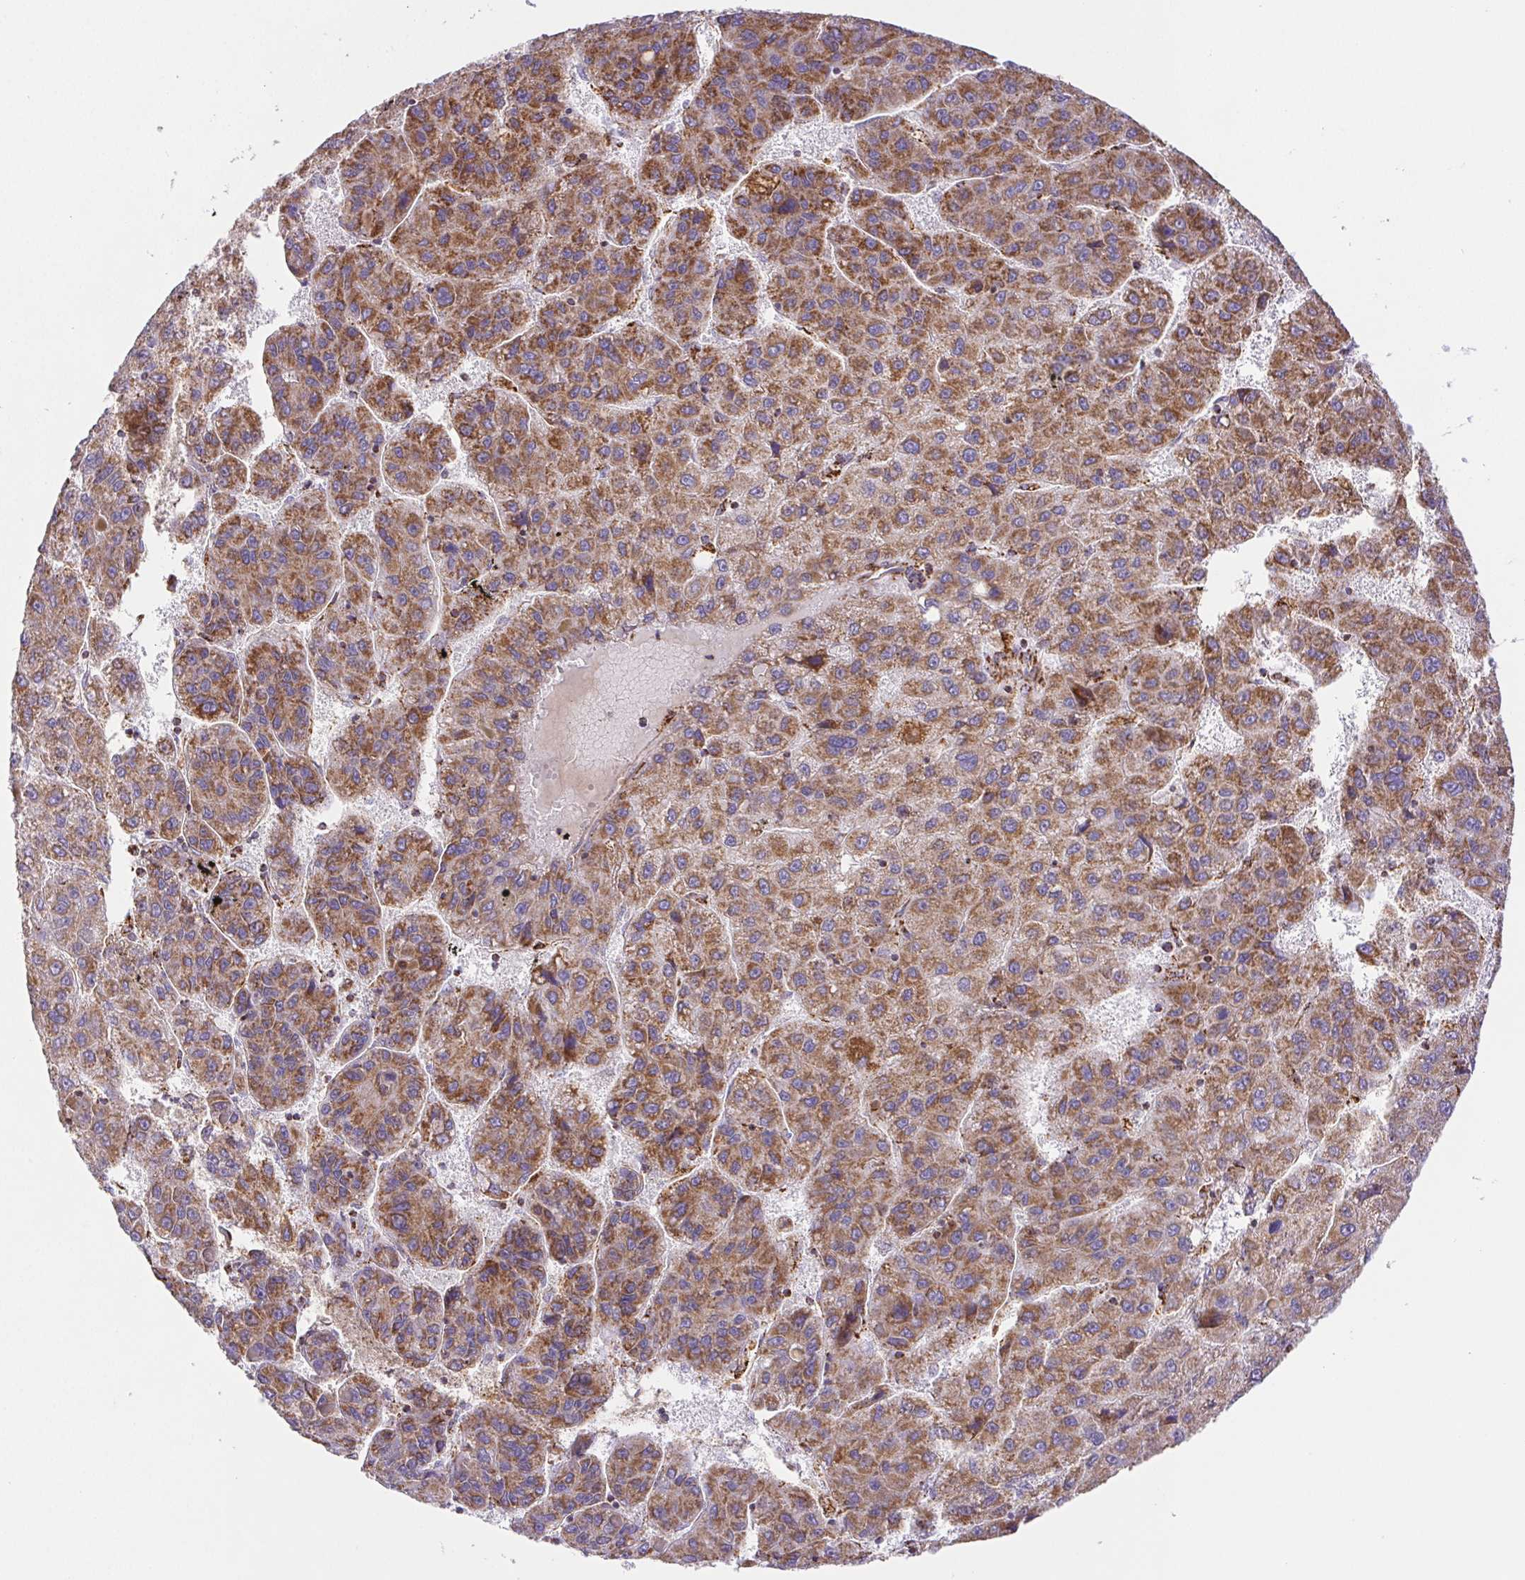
{"staining": {"intensity": "moderate", "quantity": "25%-75%", "location": "cytoplasmic/membranous"}, "tissue": "liver cancer", "cell_type": "Tumor cells", "image_type": "cancer", "snomed": [{"axis": "morphology", "description": "Carcinoma, Hepatocellular, NOS"}, {"axis": "topography", "description": "Liver"}], "caption": "Liver hepatocellular carcinoma stained for a protein displays moderate cytoplasmic/membranous positivity in tumor cells.", "gene": "NIPSNAP2", "patient": {"sex": "female", "age": 82}}